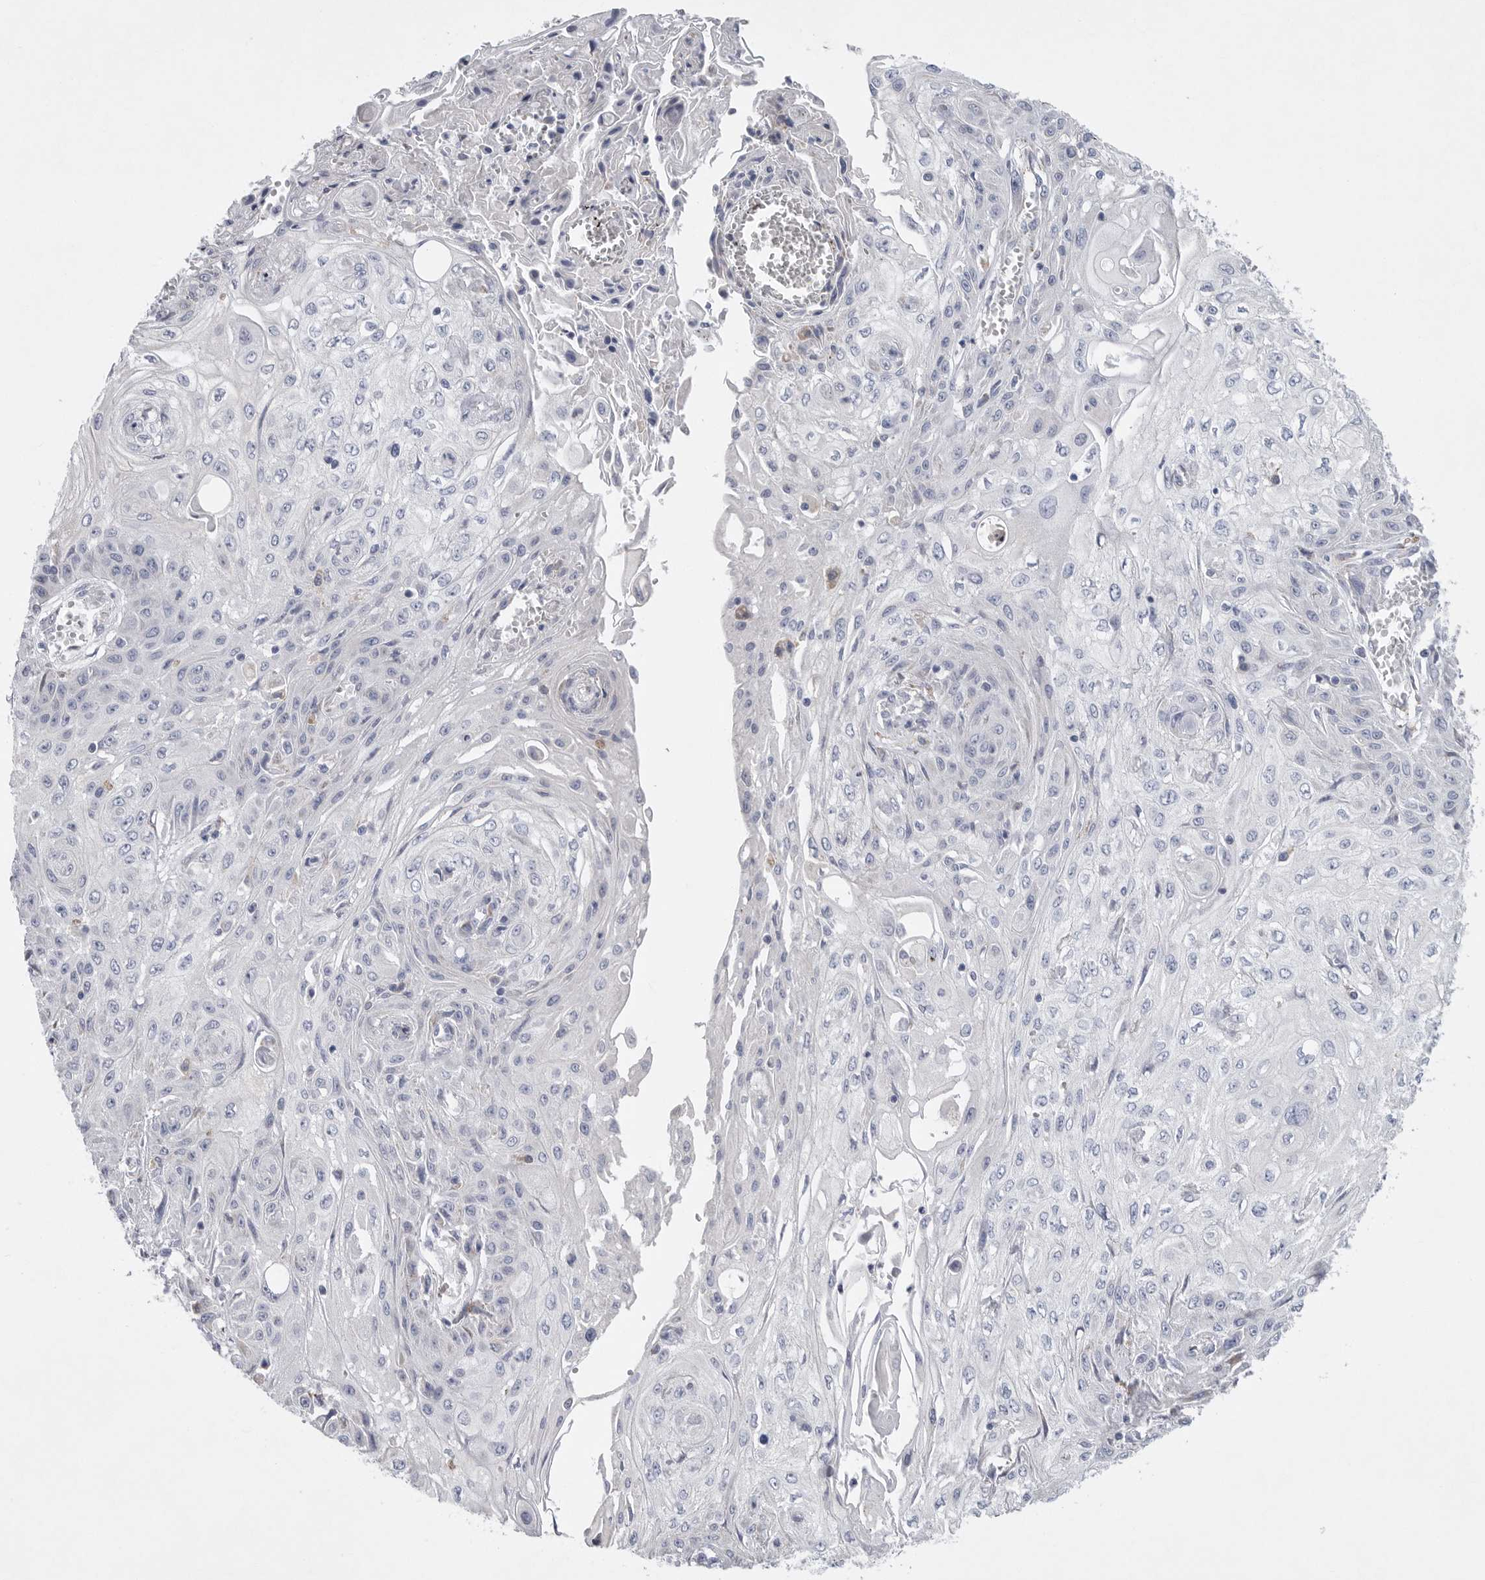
{"staining": {"intensity": "negative", "quantity": "none", "location": "none"}, "tissue": "skin cancer", "cell_type": "Tumor cells", "image_type": "cancer", "snomed": [{"axis": "morphology", "description": "Squamous cell carcinoma, NOS"}, {"axis": "morphology", "description": "Squamous cell carcinoma, metastatic, NOS"}, {"axis": "topography", "description": "Skin"}, {"axis": "topography", "description": "Lymph node"}], "caption": "The immunohistochemistry (IHC) histopathology image has no significant expression in tumor cells of skin squamous cell carcinoma tissue.", "gene": "CAMK2B", "patient": {"sex": "male", "age": 75}}